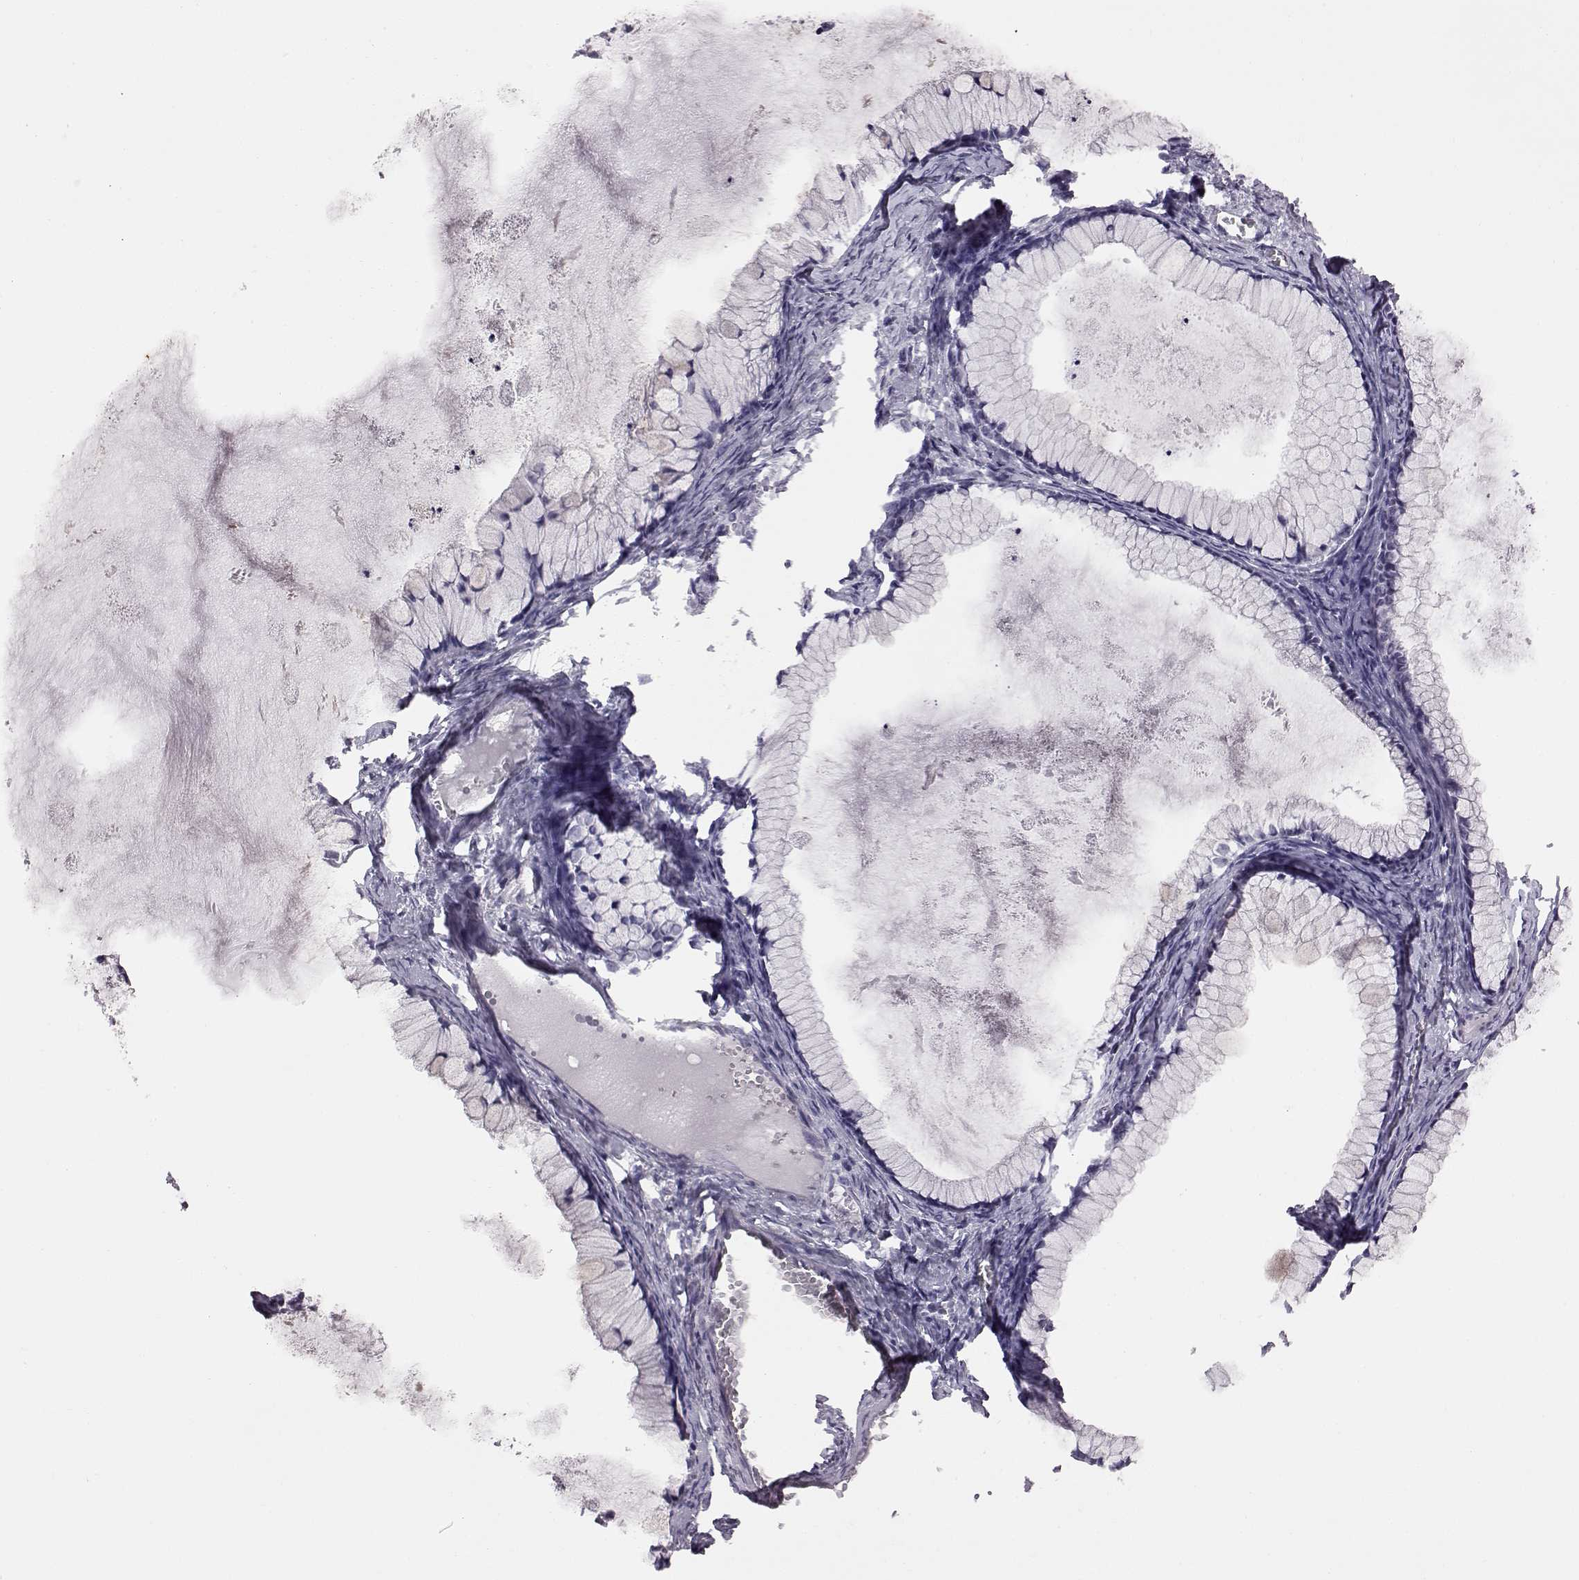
{"staining": {"intensity": "negative", "quantity": "none", "location": "none"}, "tissue": "ovarian cancer", "cell_type": "Tumor cells", "image_type": "cancer", "snomed": [{"axis": "morphology", "description": "Cystadenocarcinoma, mucinous, NOS"}, {"axis": "topography", "description": "Ovary"}], "caption": "The image exhibits no staining of tumor cells in mucinous cystadenocarcinoma (ovarian).", "gene": "ADGRG2", "patient": {"sex": "female", "age": 41}}